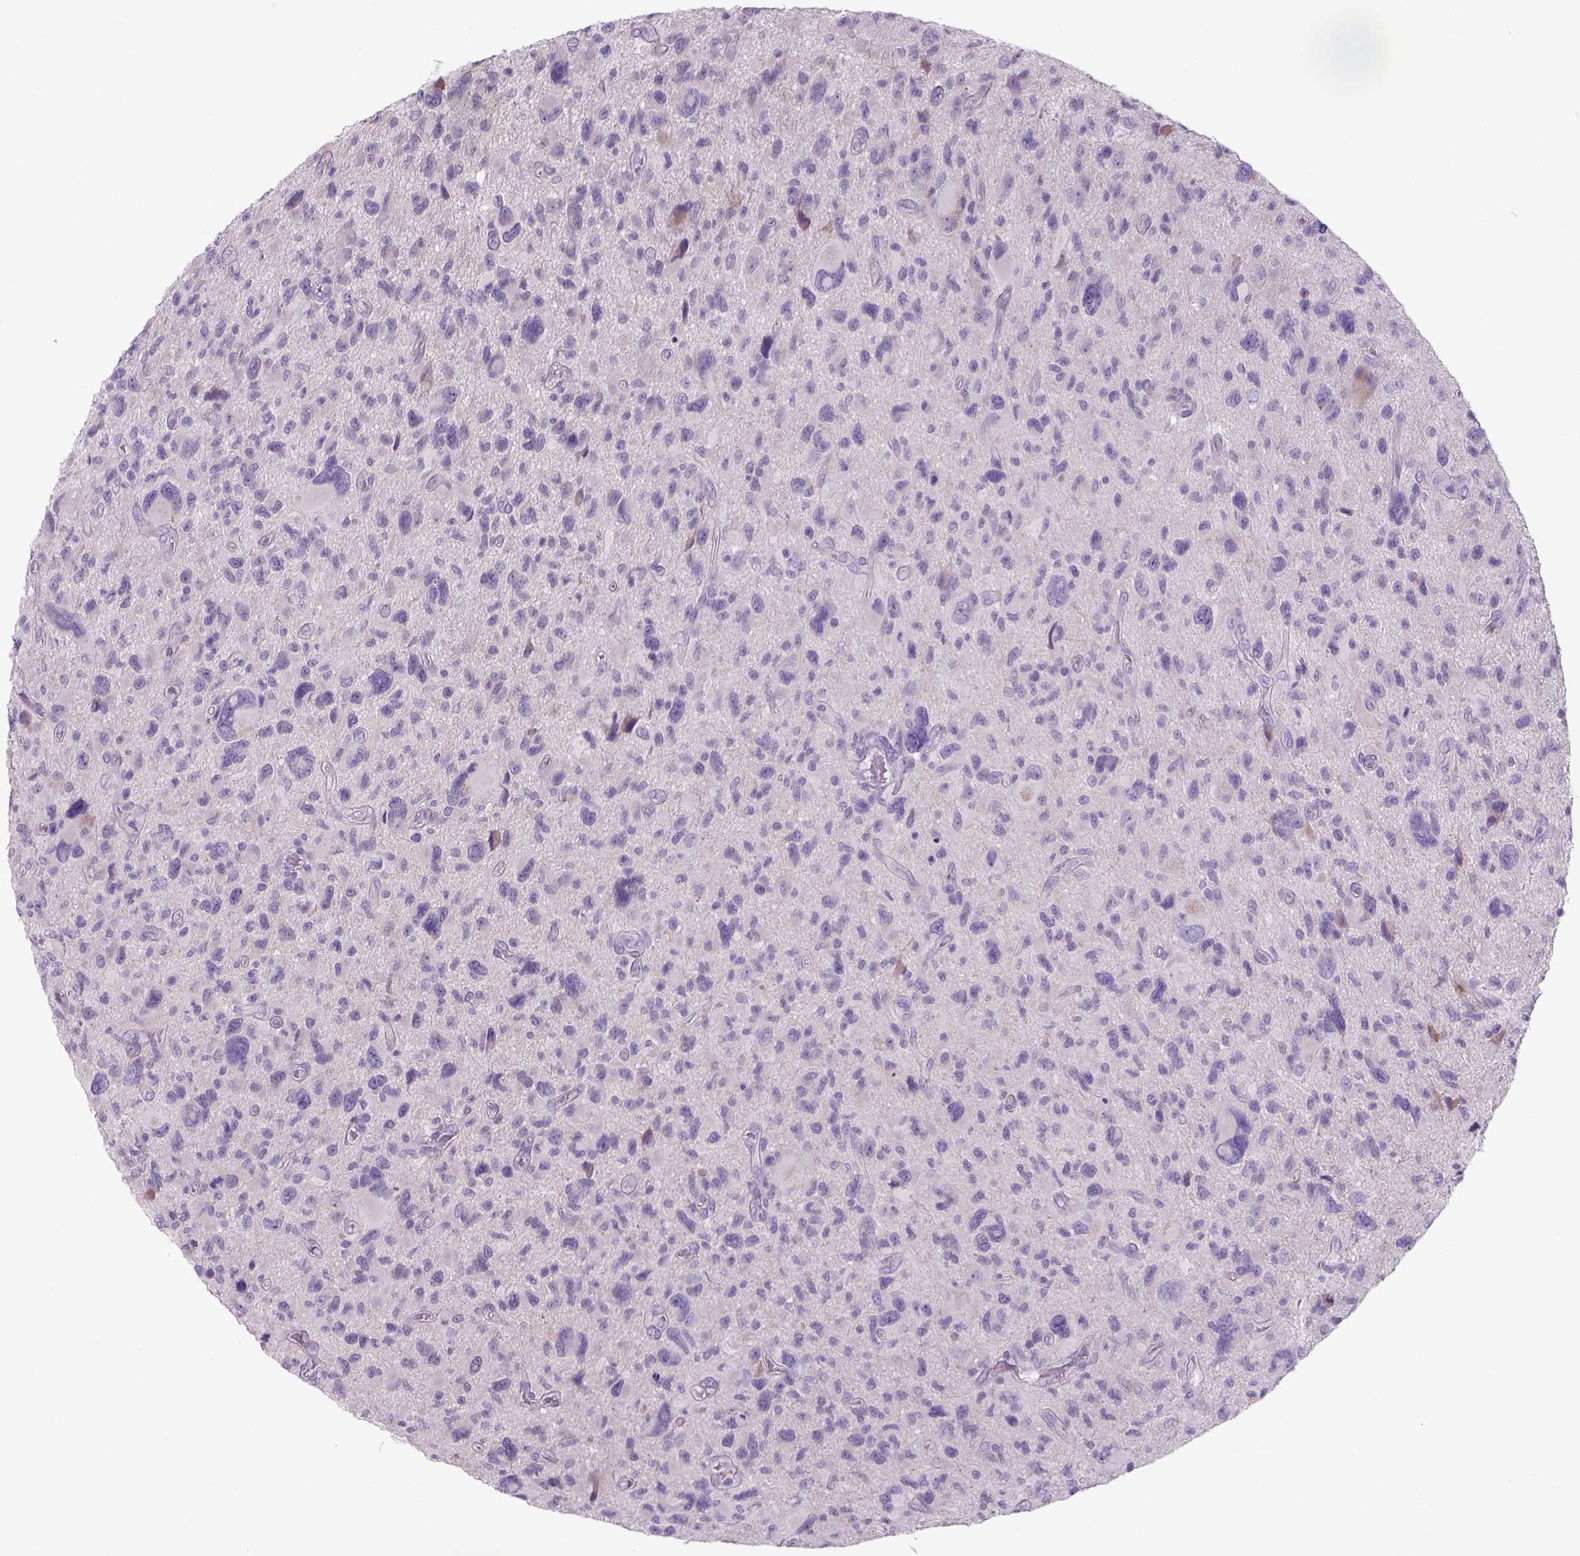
{"staining": {"intensity": "negative", "quantity": "none", "location": "none"}, "tissue": "glioma", "cell_type": "Tumor cells", "image_type": "cancer", "snomed": [{"axis": "morphology", "description": "Glioma, malignant, NOS"}, {"axis": "morphology", "description": "Glioma, malignant, High grade"}, {"axis": "topography", "description": "Brain"}], "caption": "Tumor cells are negative for protein expression in human glioma (malignant).", "gene": "ADGRV1", "patient": {"sex": "female", "age": 71}}